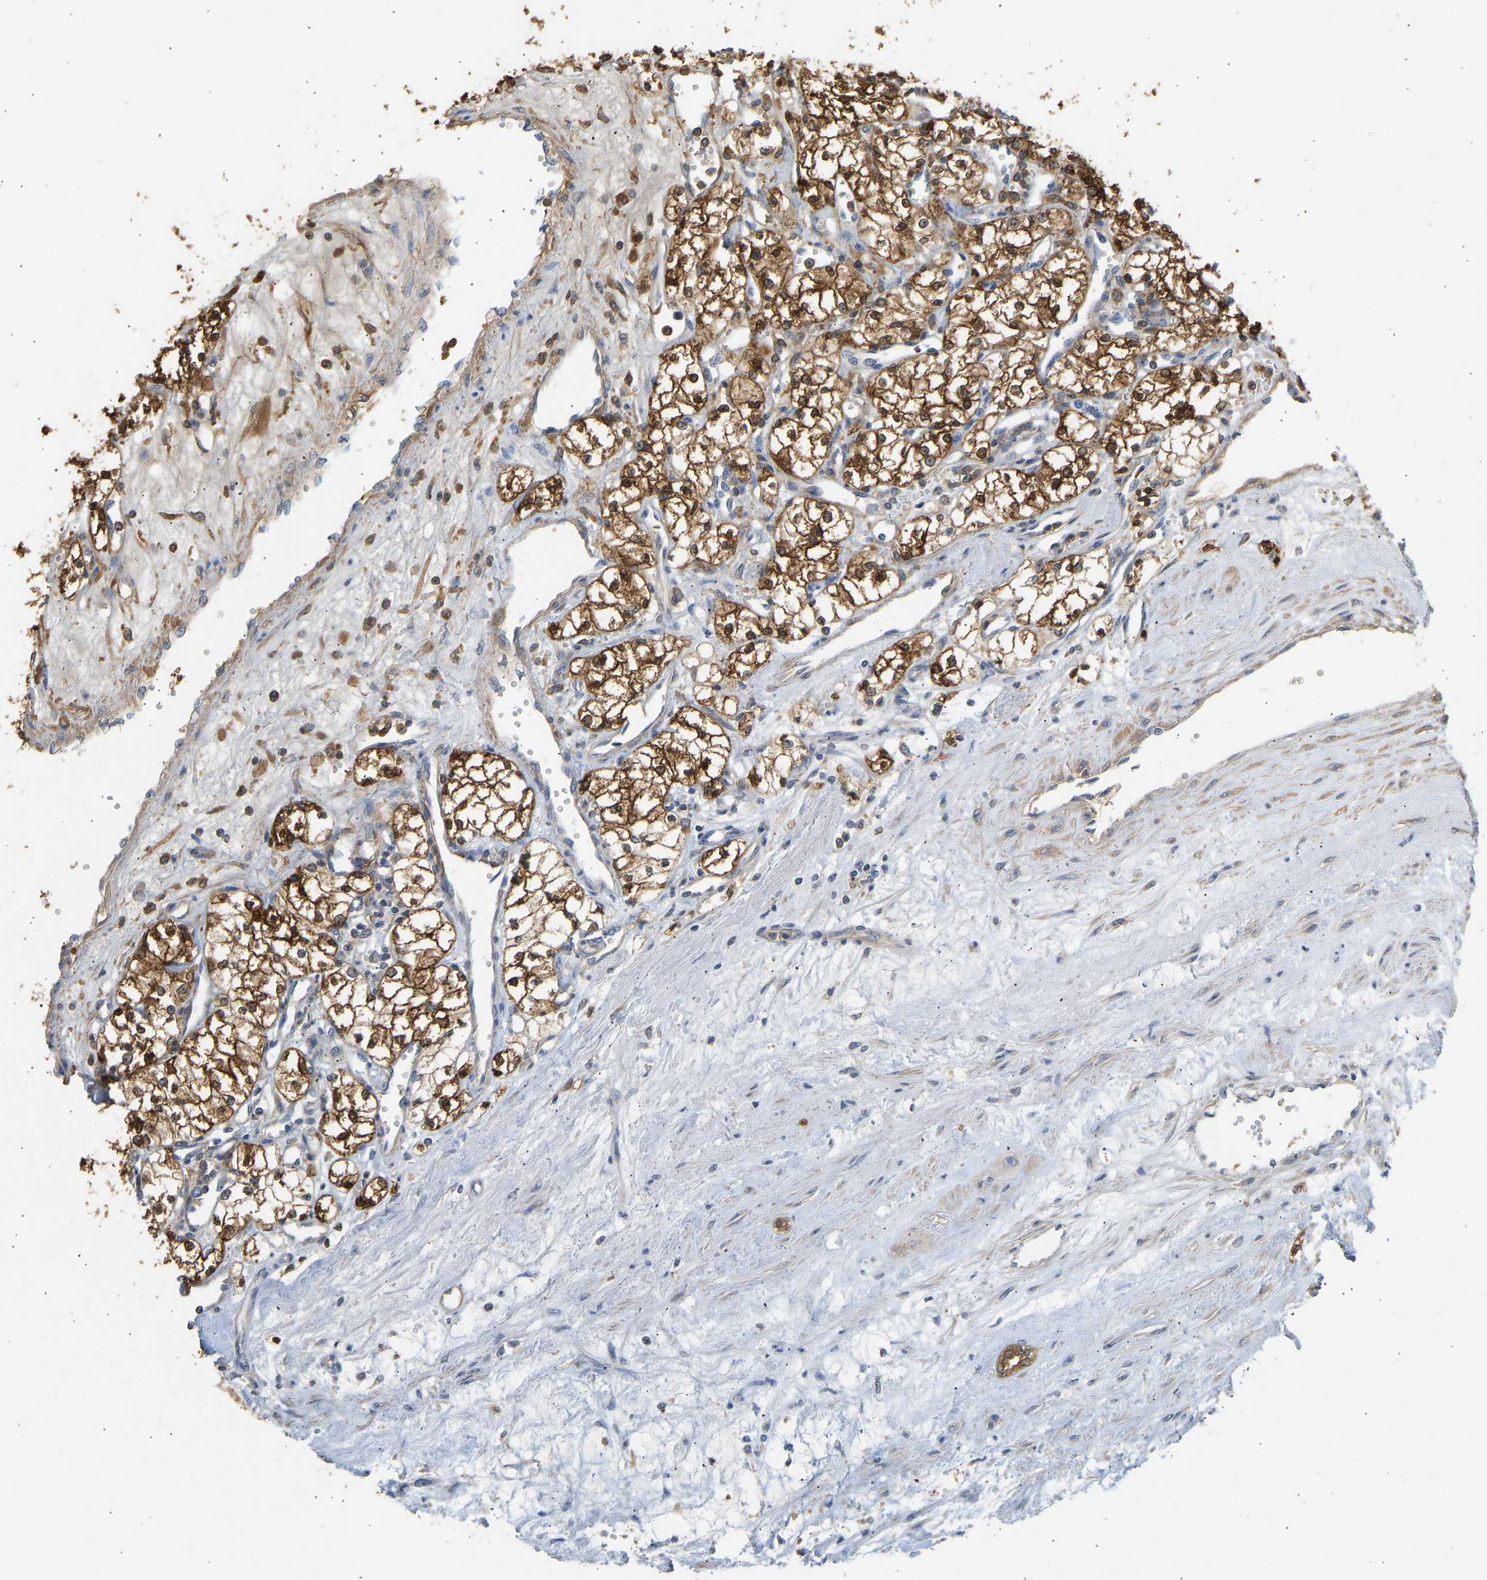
{"staining": {"intensity": "strong", "quantity": ">75%", "location": "cytoplasmic/membranous,nuclear"}, "tissue": "renal cancer", "cell_type": "Tumor cells", "image_type": "cancer", "snomed": [{"axis": "morphology", "description": "Adenocarcinoma, NOS"}, {"axis": "topography", "description": "Kidney"}], "caption": "Renal adenocarcinoma stained with a brown dye demonstrates strong cytoplasmic/membranous and nuclear positive expression in about >75% of tumor cells.", "gene": "ENO1", "patient": {"sex": "male", "age": 59}}